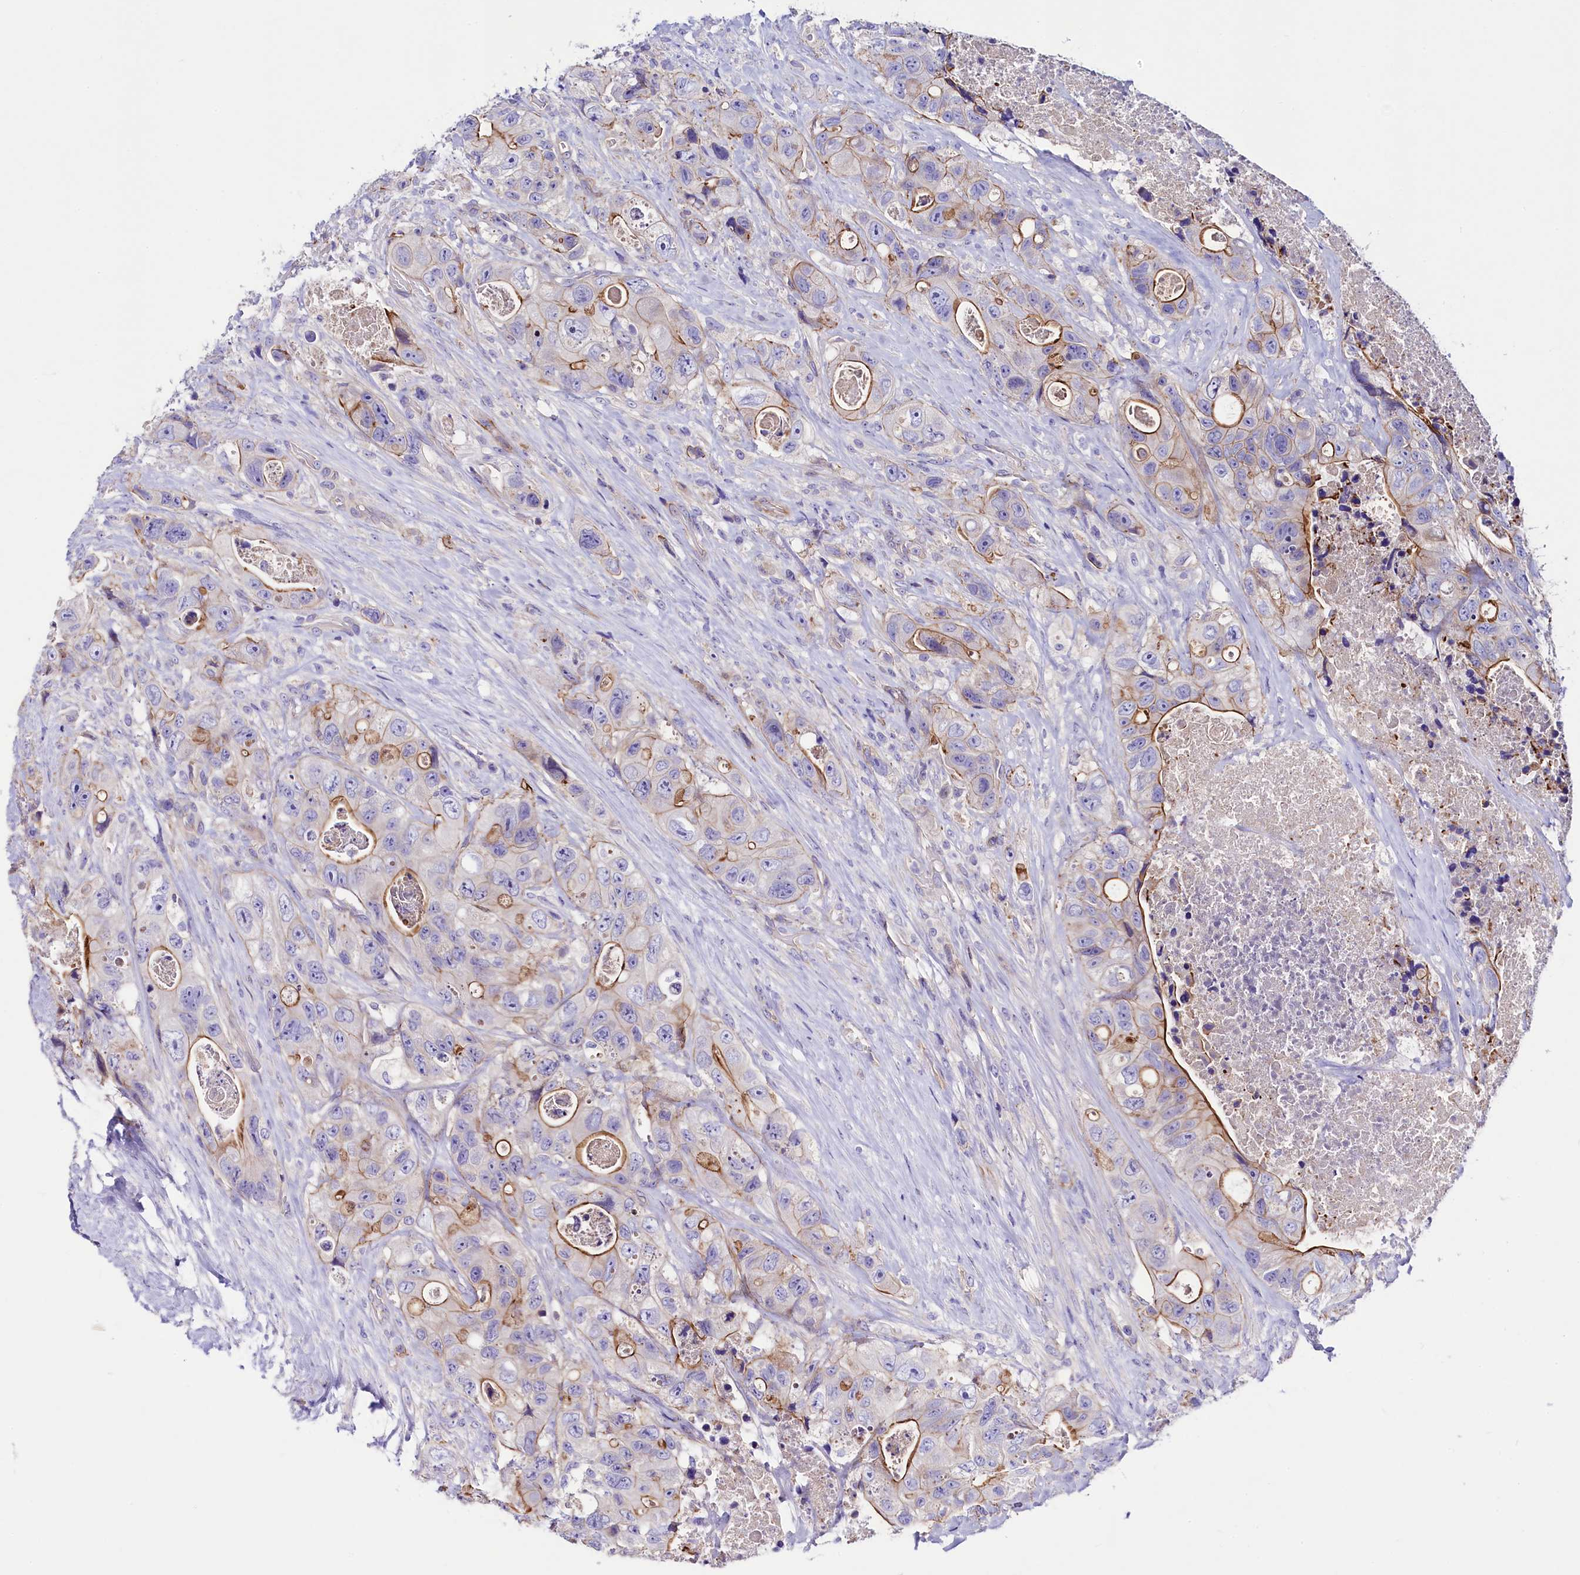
{"staining": {"intensity": "moderate", "quantity": "25%-75%", "location": "cytoplasmic/membranous"}, "tissue": "colorectal cancer", "cell_type": "Tumor cells", "image_type": "cancer", "snomed": [{"axis": "morphology", "description": "Adenocarcinoma, NOS"}, {"axis": "topography", "description": "Colon"}], "caption": "Protein expression analysis of human colorectal cancer (adenocarcinoma) reveals moderate cytoplasmic/membranous expression in approximately 25%-75% of tumor cells.", "gene": "SLF1", "patient": {"sex": "female", "age": 46}}